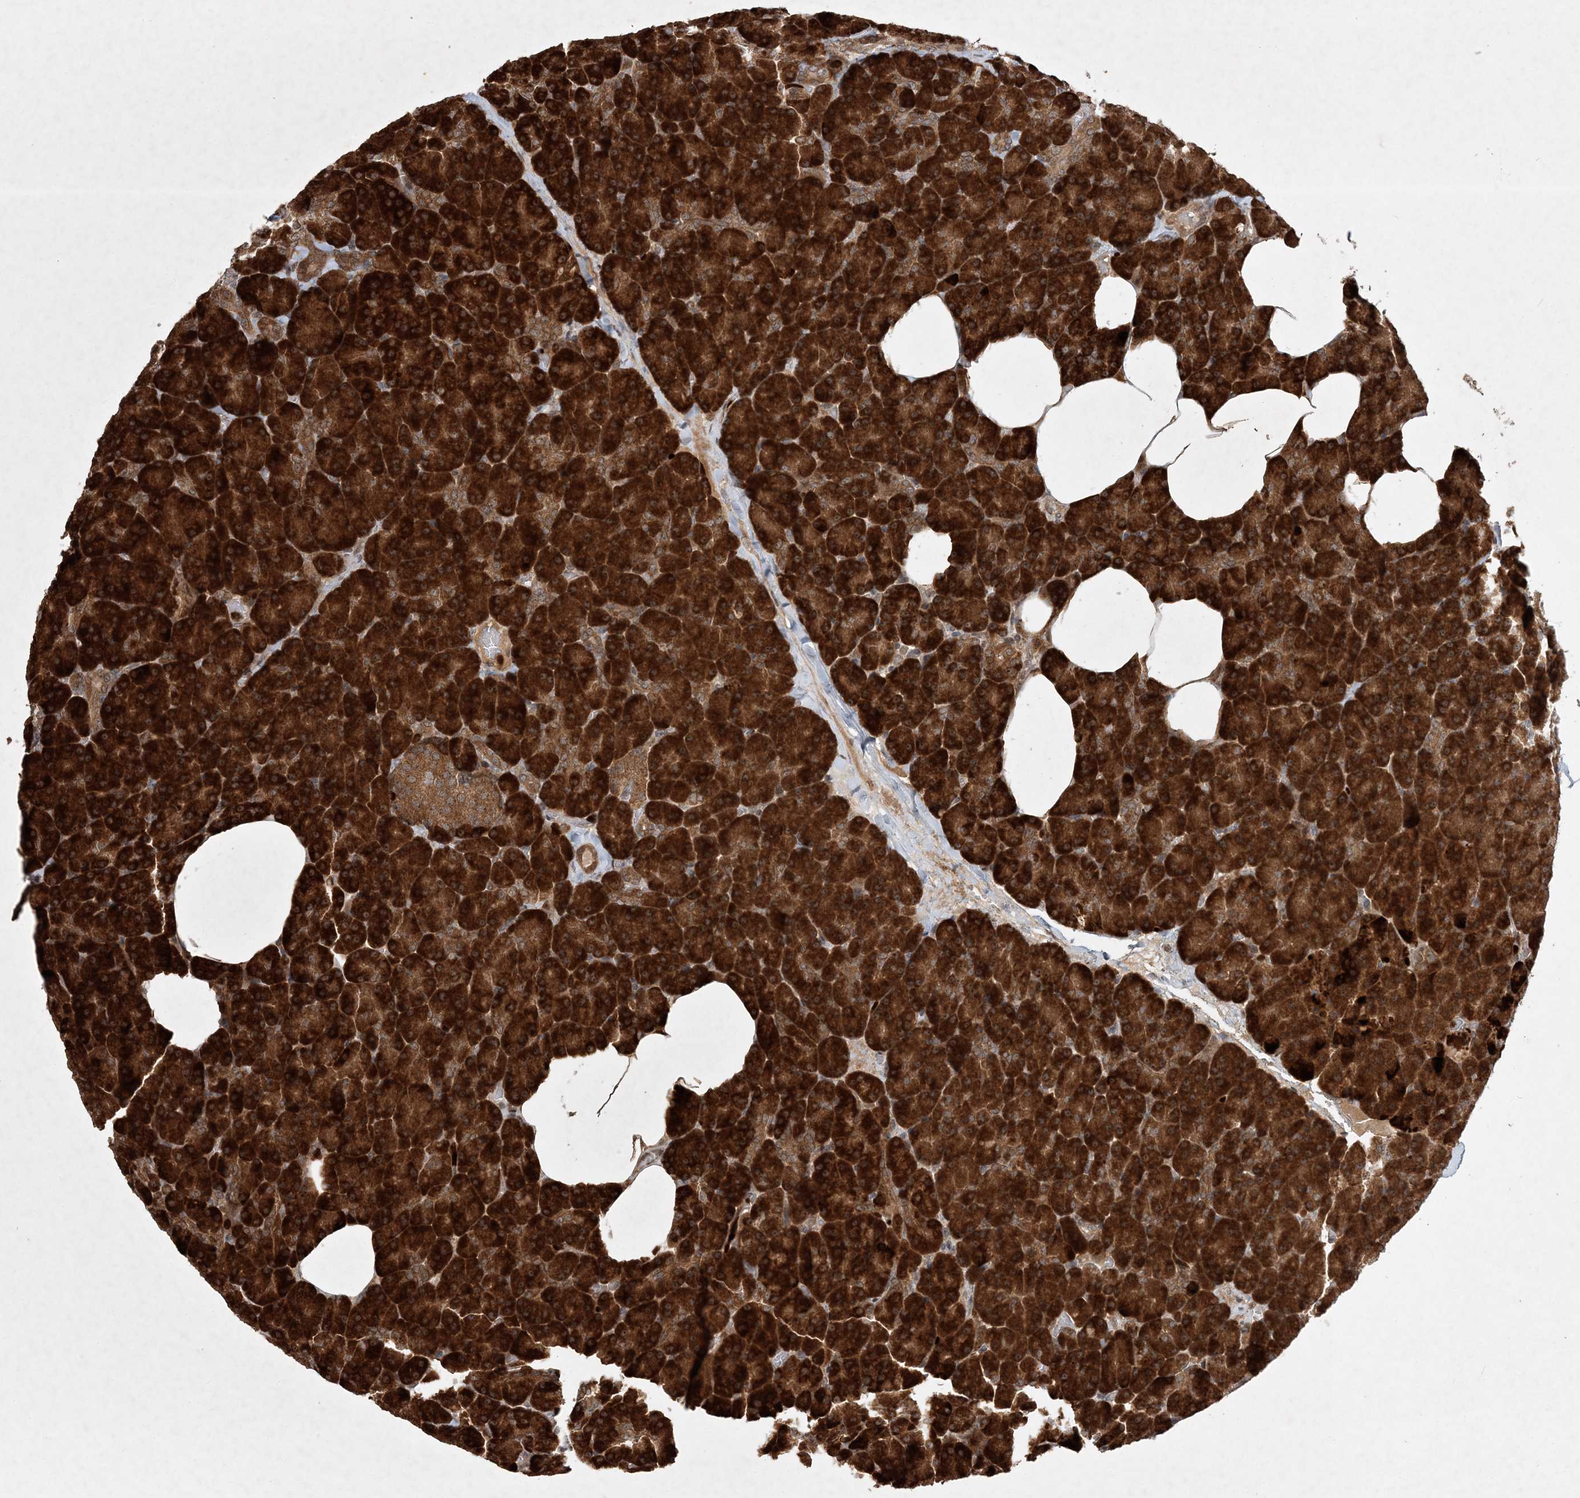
{"staining": {"intensity": "strong", "quantity": ">75%", "location": "cytoplasmic/membranous"}, "tissue": "pancreas", "cell_type": "Exocrine glandular cells", "image_type": "normal", "snomed": [{"axis": "morphology", "description": "Normal tissue, NOS"}, {"axis": "morphology", "description": "Carcinoid, malignant, NOS"}, {"axis": "topography", "description": "Pancreas"}], "caption": "Immunohistochemistry of normal human pancreas demonstrates high levels of strong cytoplasmic/membranous positivity in approximately >75% of exocrine glandular cells.", "gene": "UBR3", "patient": {"sex": "female", "age": 35}}